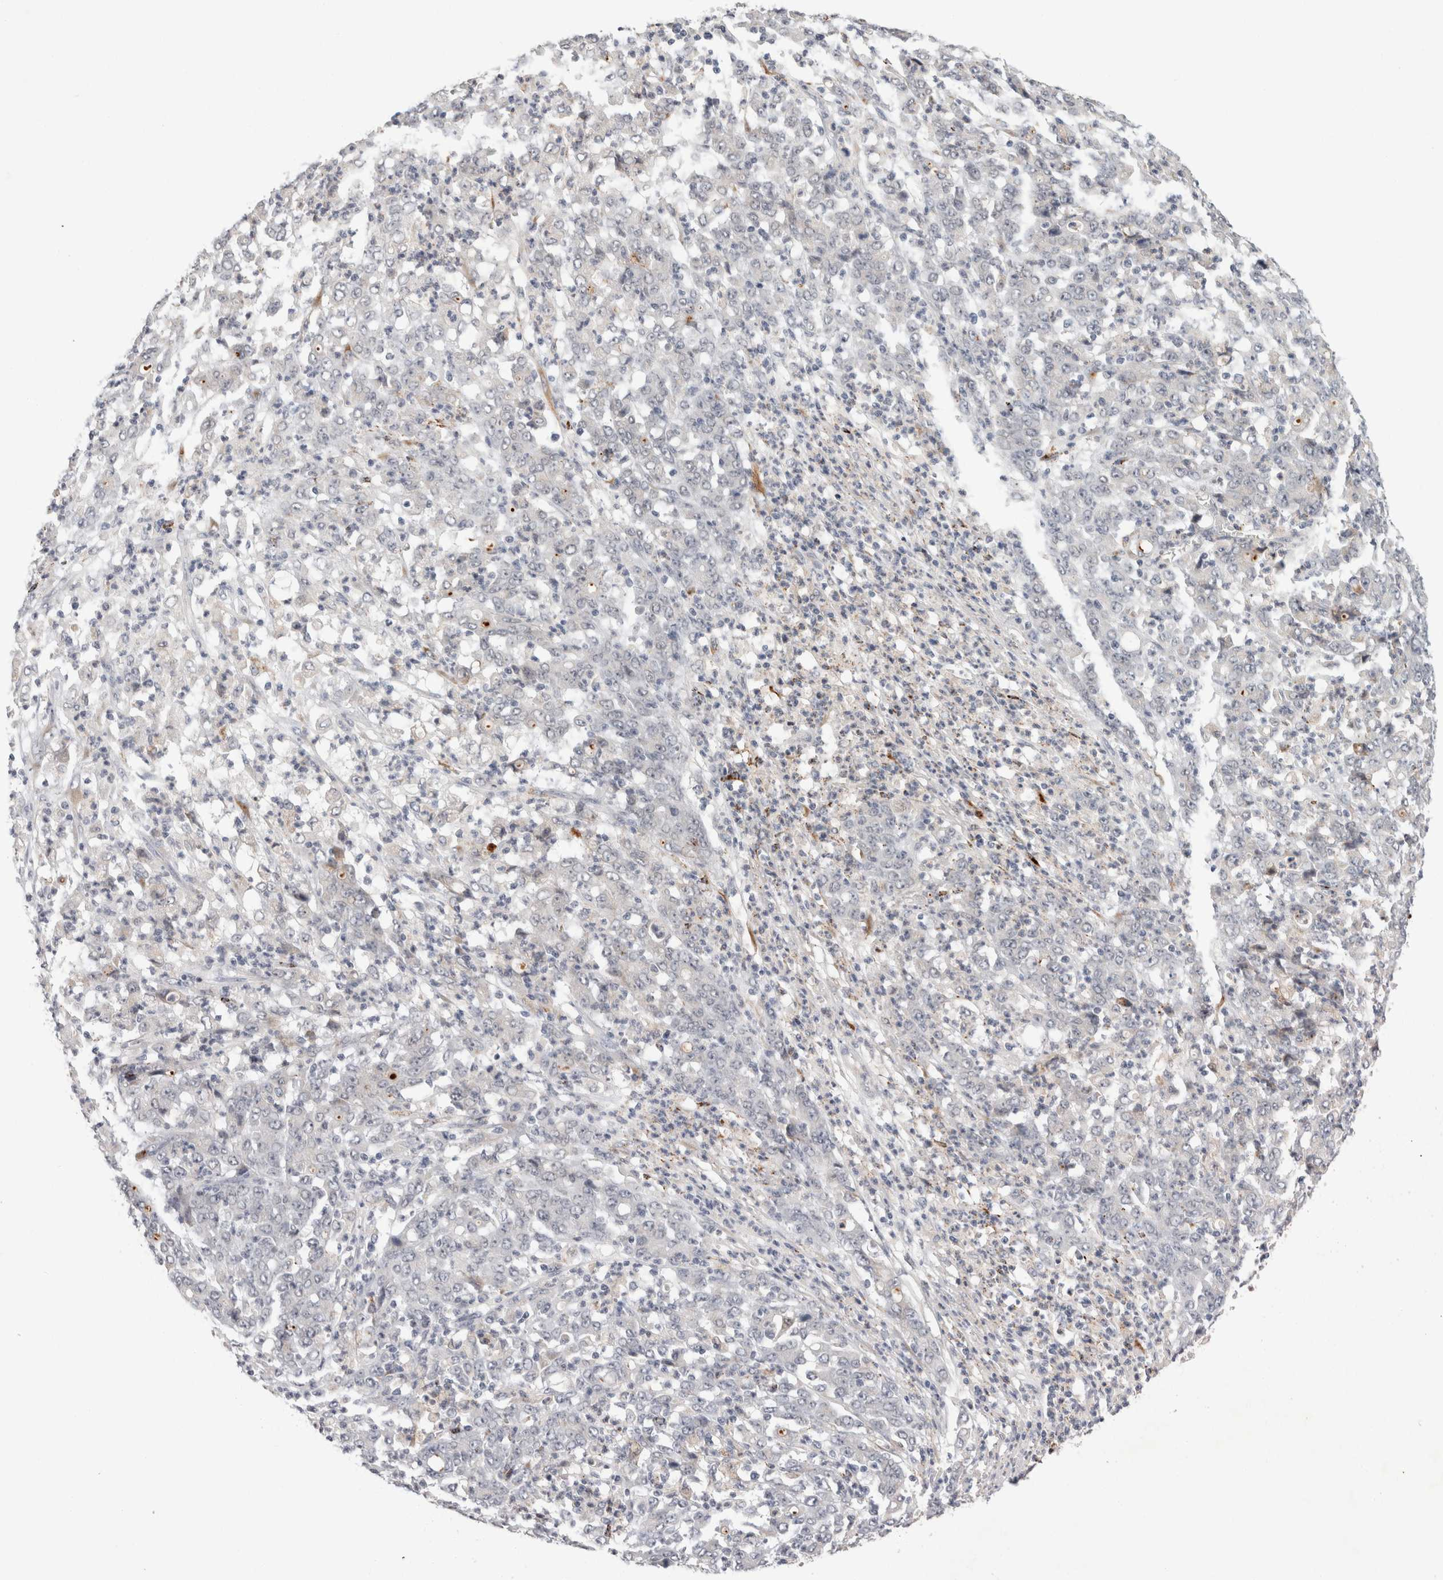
{"staining": {"intensity": "negative", "quantity": "none", "location": "none"}, "tissue": "stomach cancer", "cell_type": "Tumor cells", "image_type": "cancer", "snomed": [{"axis": "morphology", "description": "Adenocarcinoma, NOS"}, {"axis": "topography", "description": "Stomach, lower"}], "caption": "Immunohistochemistry image of neoplastic tissue: stomach adenocarcinoma stained with DAB (3,3'-diaminobenzidine) shows no significant protein expression in tumor cells.", "gene": "NIPA1", "patient": {"sex": "female", "age": 71}}